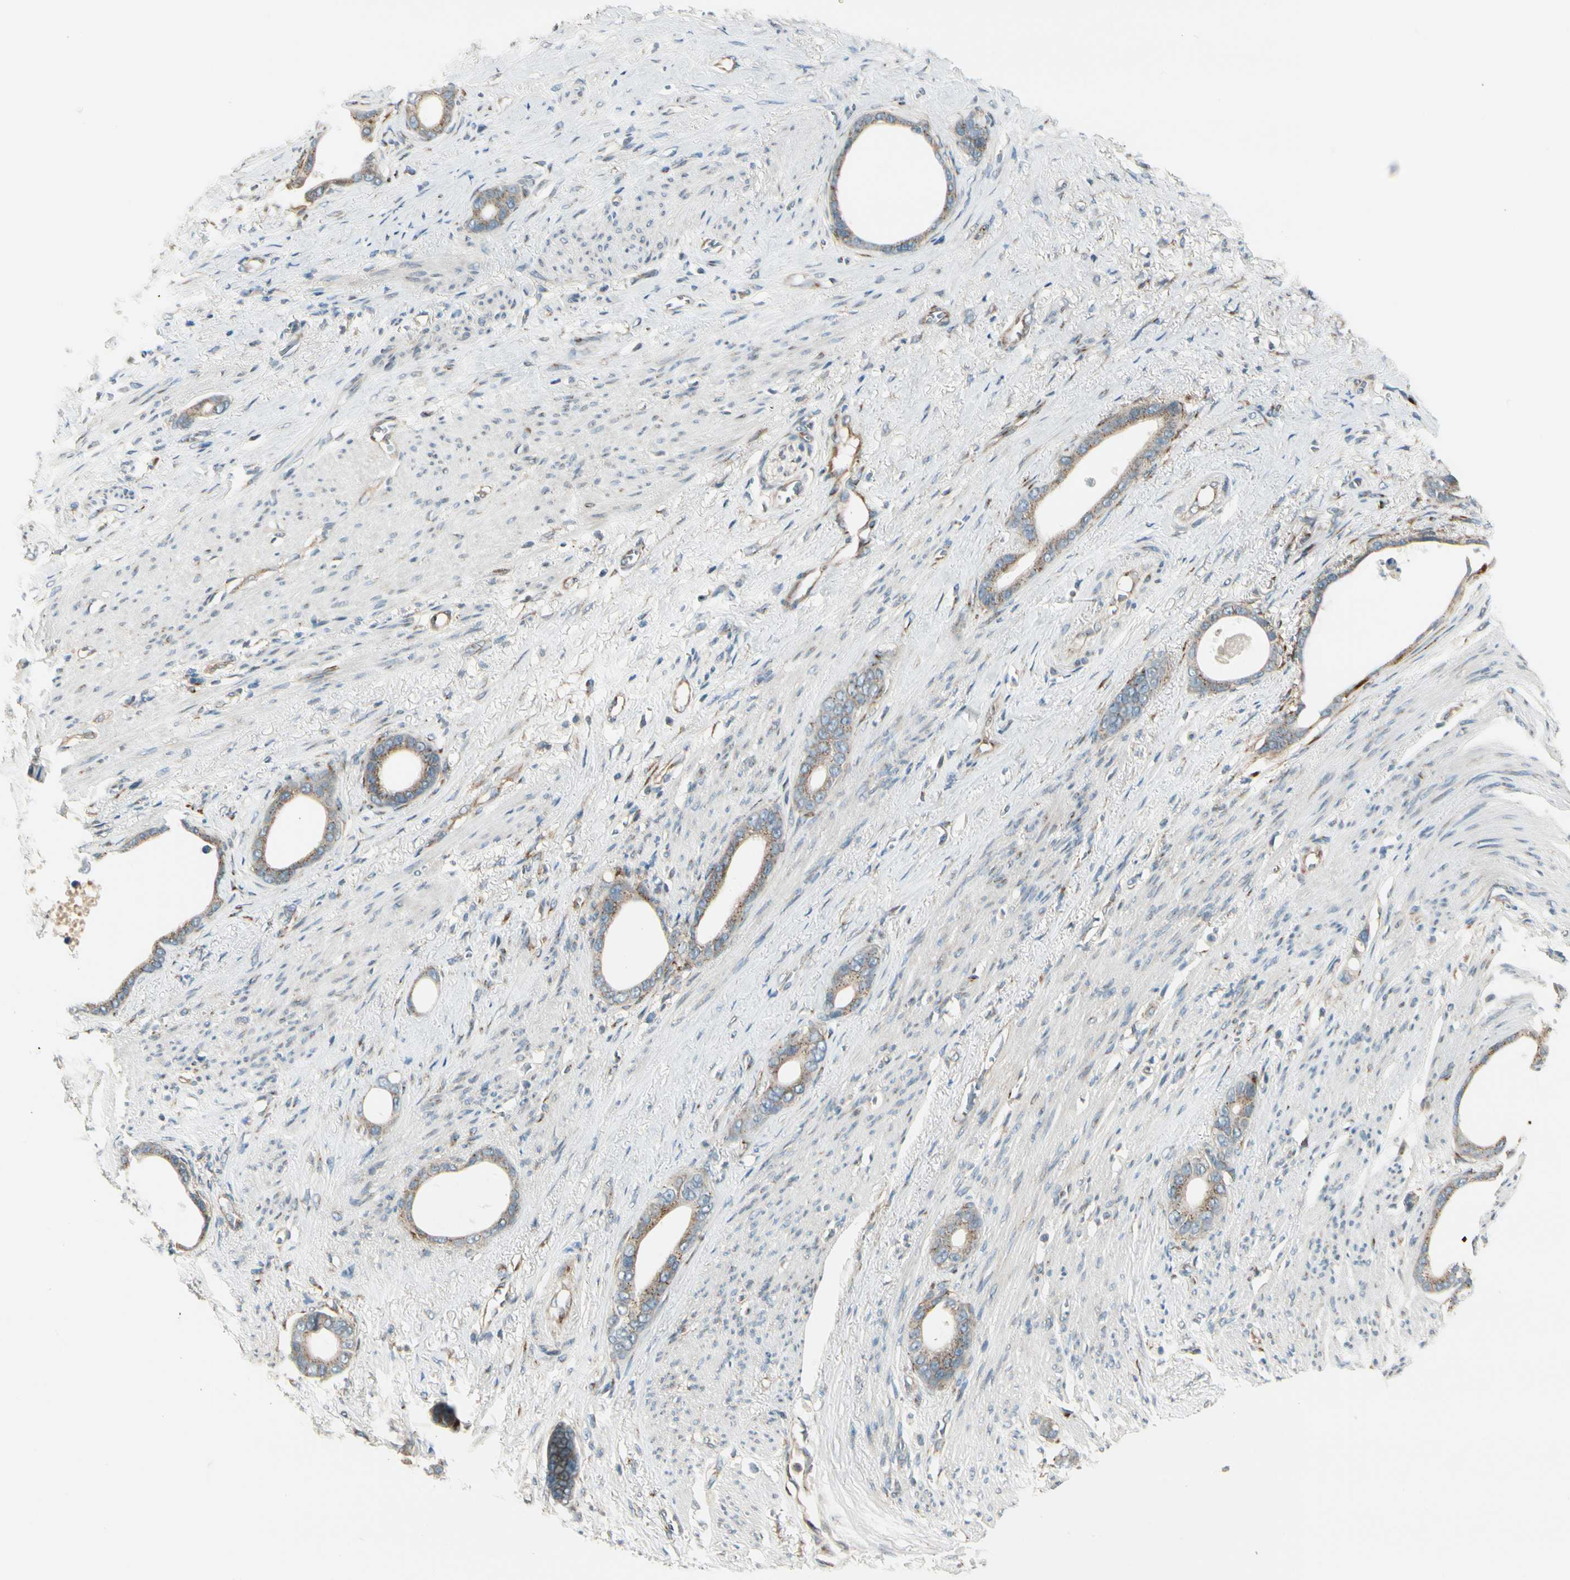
{"staining": {"intensity": "moderate", "quantity": ">75%", "location": "cytoplasmic/membranous"}, "tissue": "stomach cancer", "cell_type": "Tumor cells", "image_type": "cancer", "snomed": [{"axis": "morphology", "description": "Adenocarcinoma, NOS"}, {"axis": "topography", "description": "Stomach"}], "caption": "The histopathology image displays immunohistochemical staining of stomach cancer. There is moderate cytoplasmic/membranous expression is present in approximately >75% of tumor cells.", "gene": "MANSC1", "patient": {"sex": "female", "age": 75}}